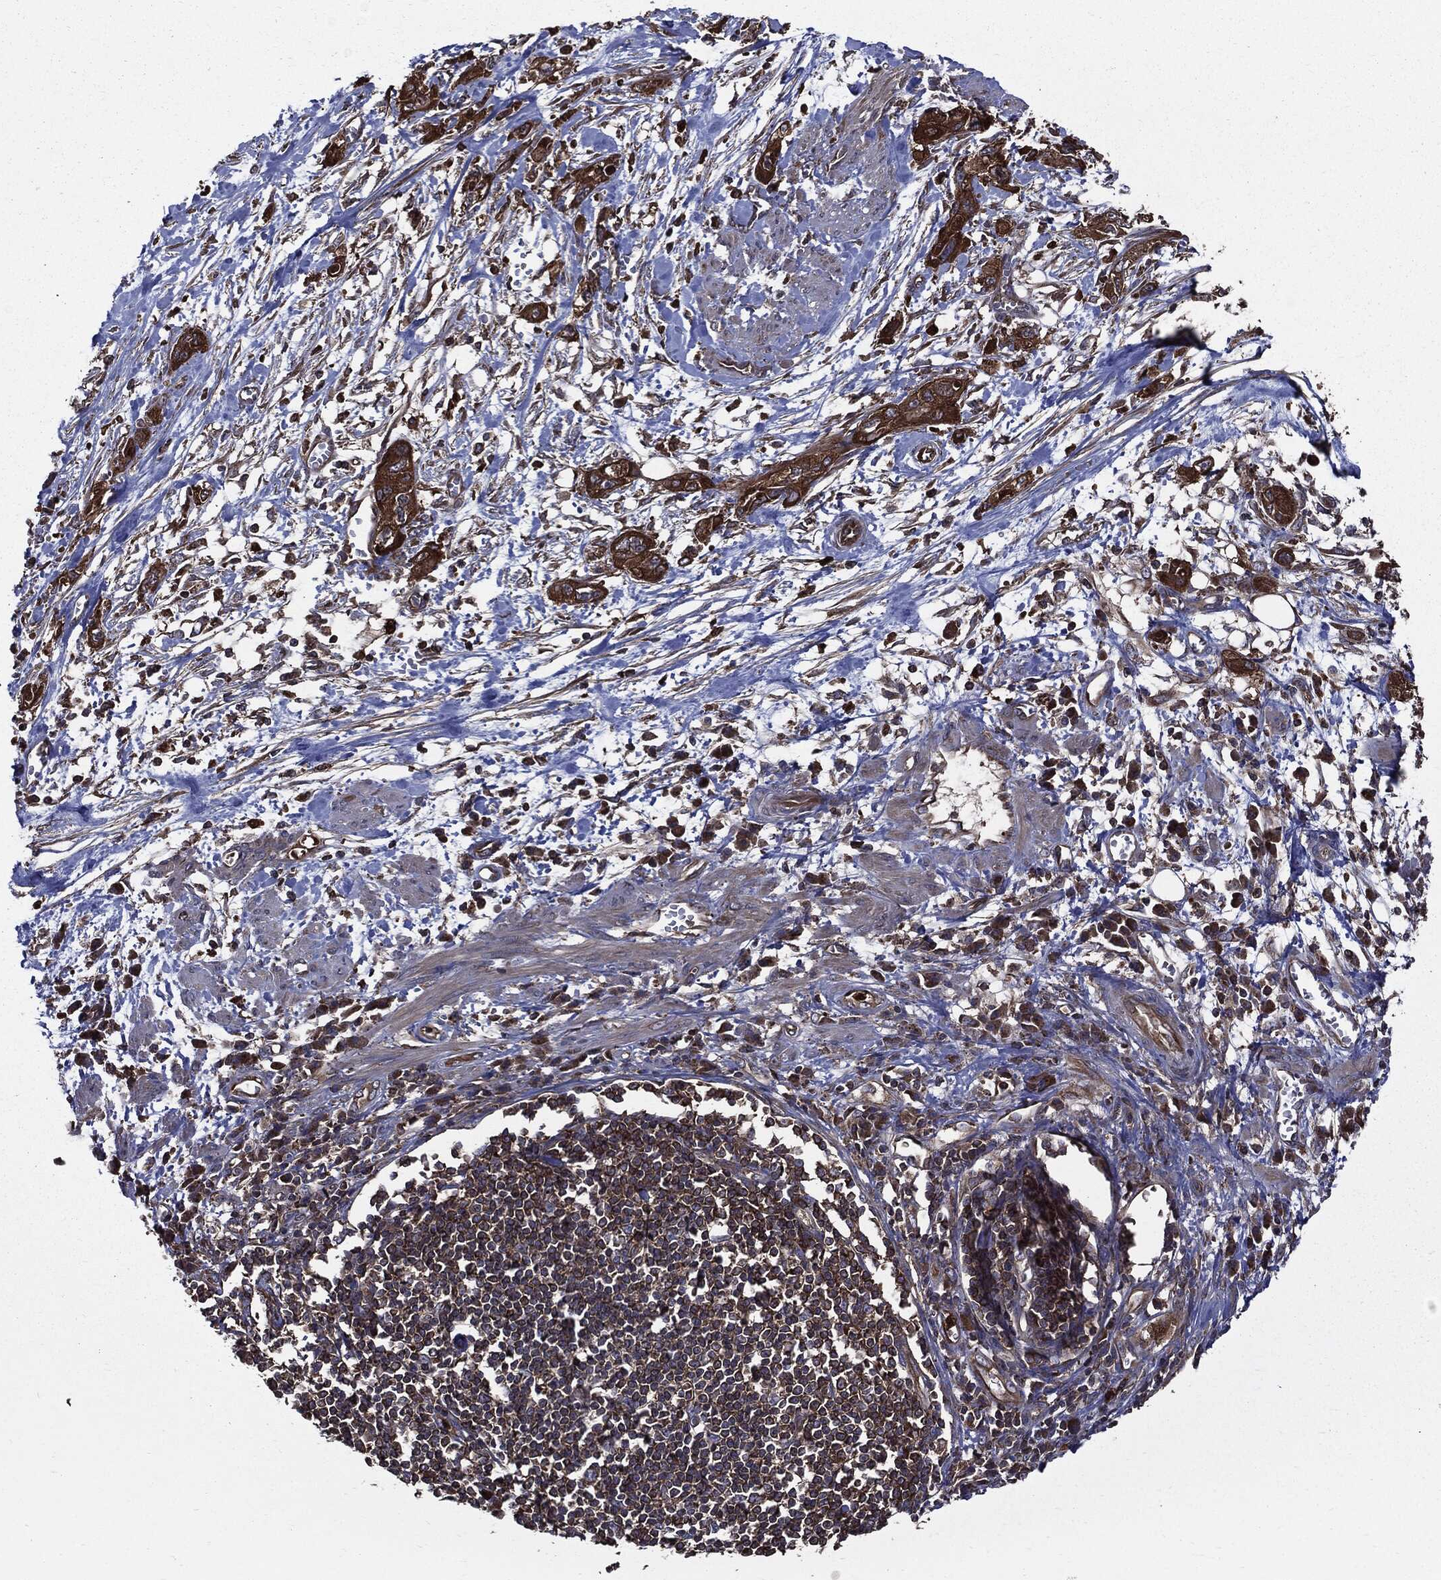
{"staining": {"intensity": "strong", "quantity": ">75%", "location": "cytoplasmic/membranous"}, "tissue": "pancreatic cancer", "cell_type": "Tumor cells", "image_type": "cancer", "snomed": [{"axis": "morphology", "description": "Adenocarcinoma, NOS"}, {"axis": "topography", "description": "Pancreas"}], "caption": "Pancreatic cancer stained for a protein exhibits strong cytoplasmic/membranous positivity in tumor cells.", "gene": "PDCD6IP", "patient": {"sex": "male", "age": 72}}